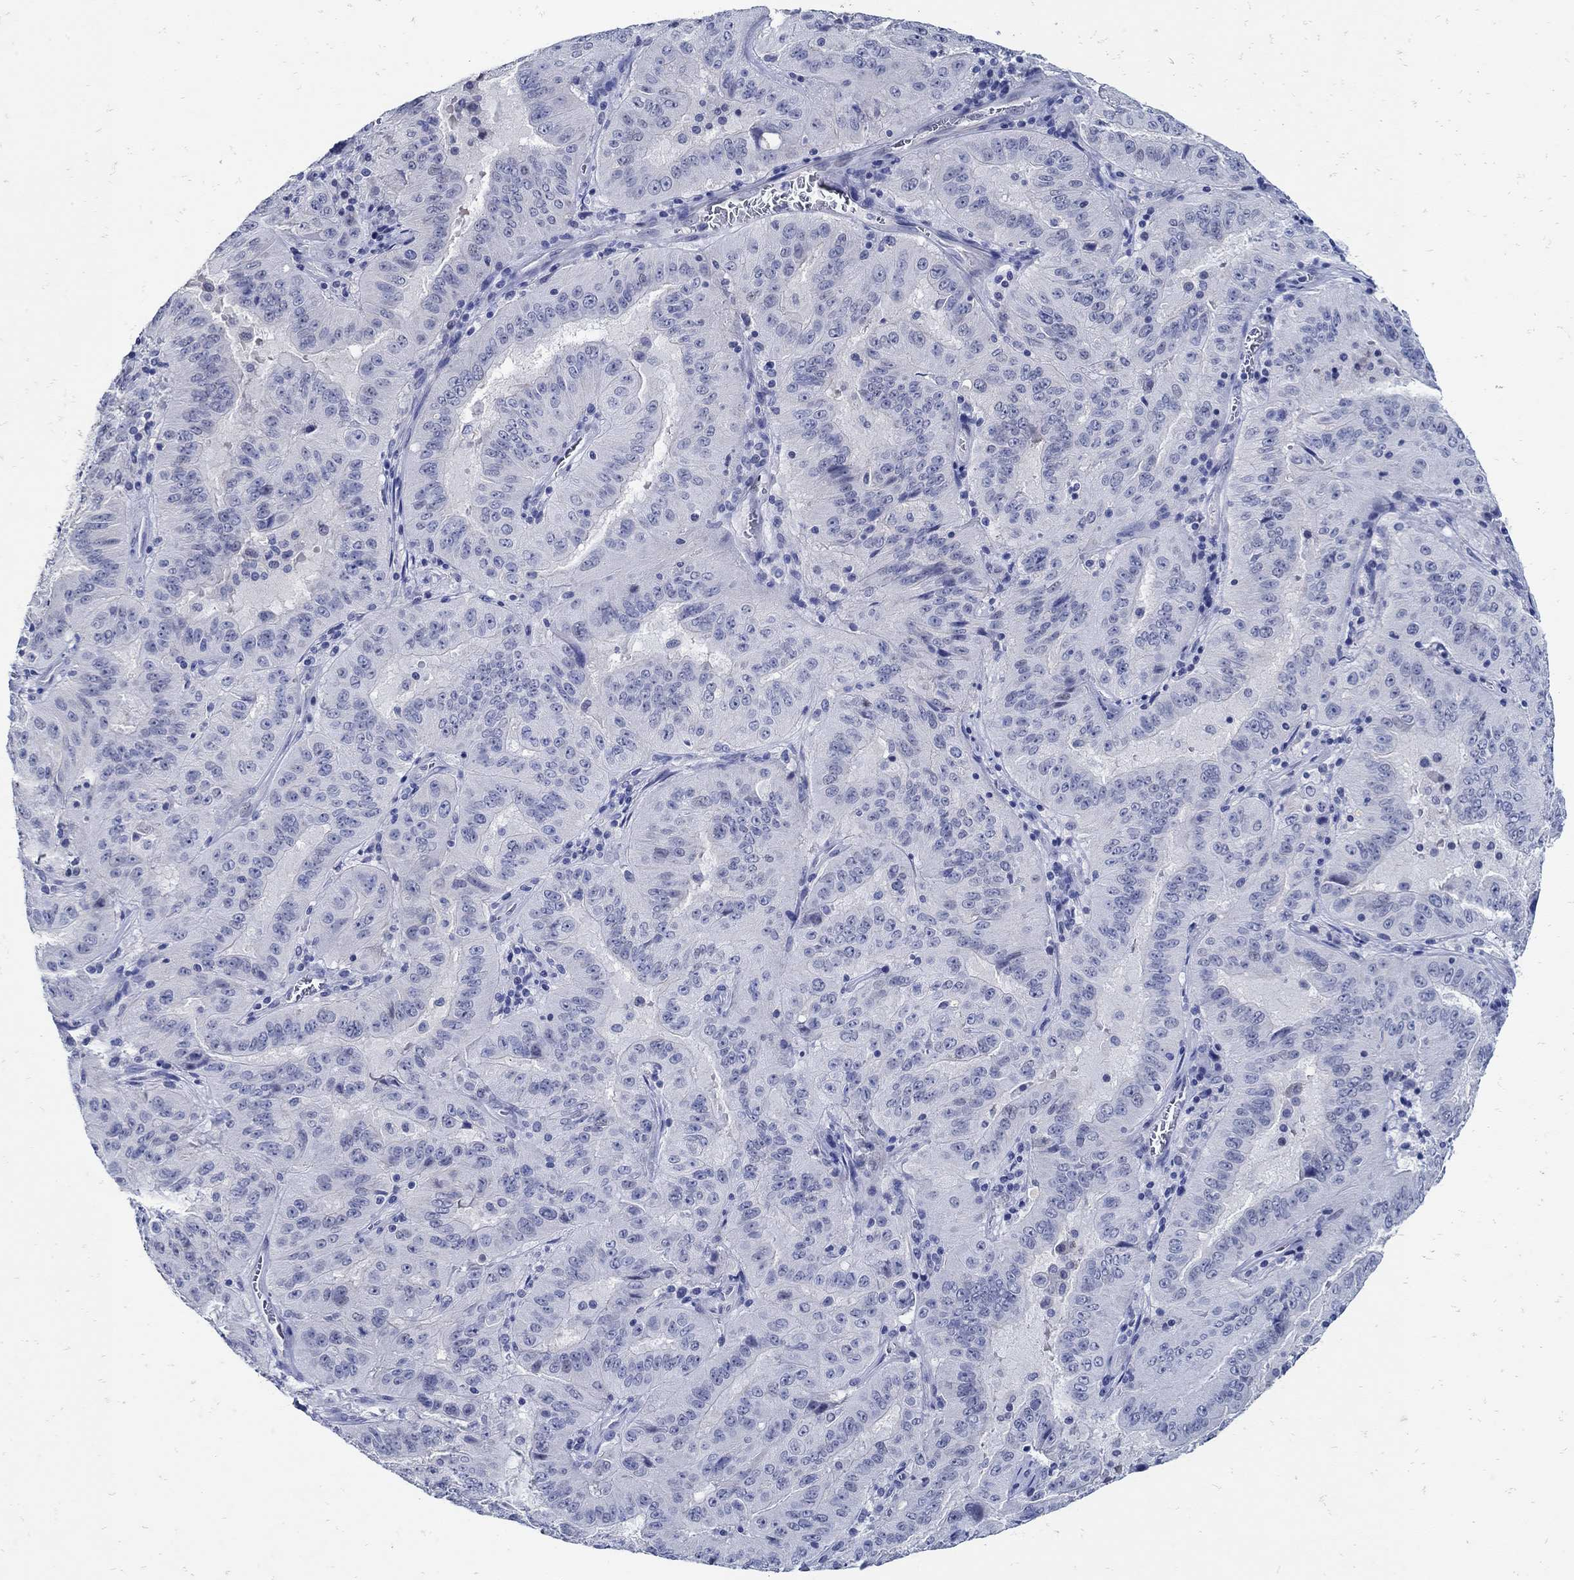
{"staining": {"intensity": "negative", "quantity": "none", "location": "none"}, "tissue": "pancreatic cancer", "cell_type": "Tumor cells", "image_type": "cancer", "snomed": [{"axis": "morphology", "description": "Adenocarcinoma, NOS"}, {"axis": "topography", "description": "Pancreas"}], "caption": "A histopathology image of adenocarcinoma (pancreatic) stained for a protein demonstrates no brown staining in tumor cells.", "gene": "NOS1", "patient": {"sex": "male", "age": 63}}